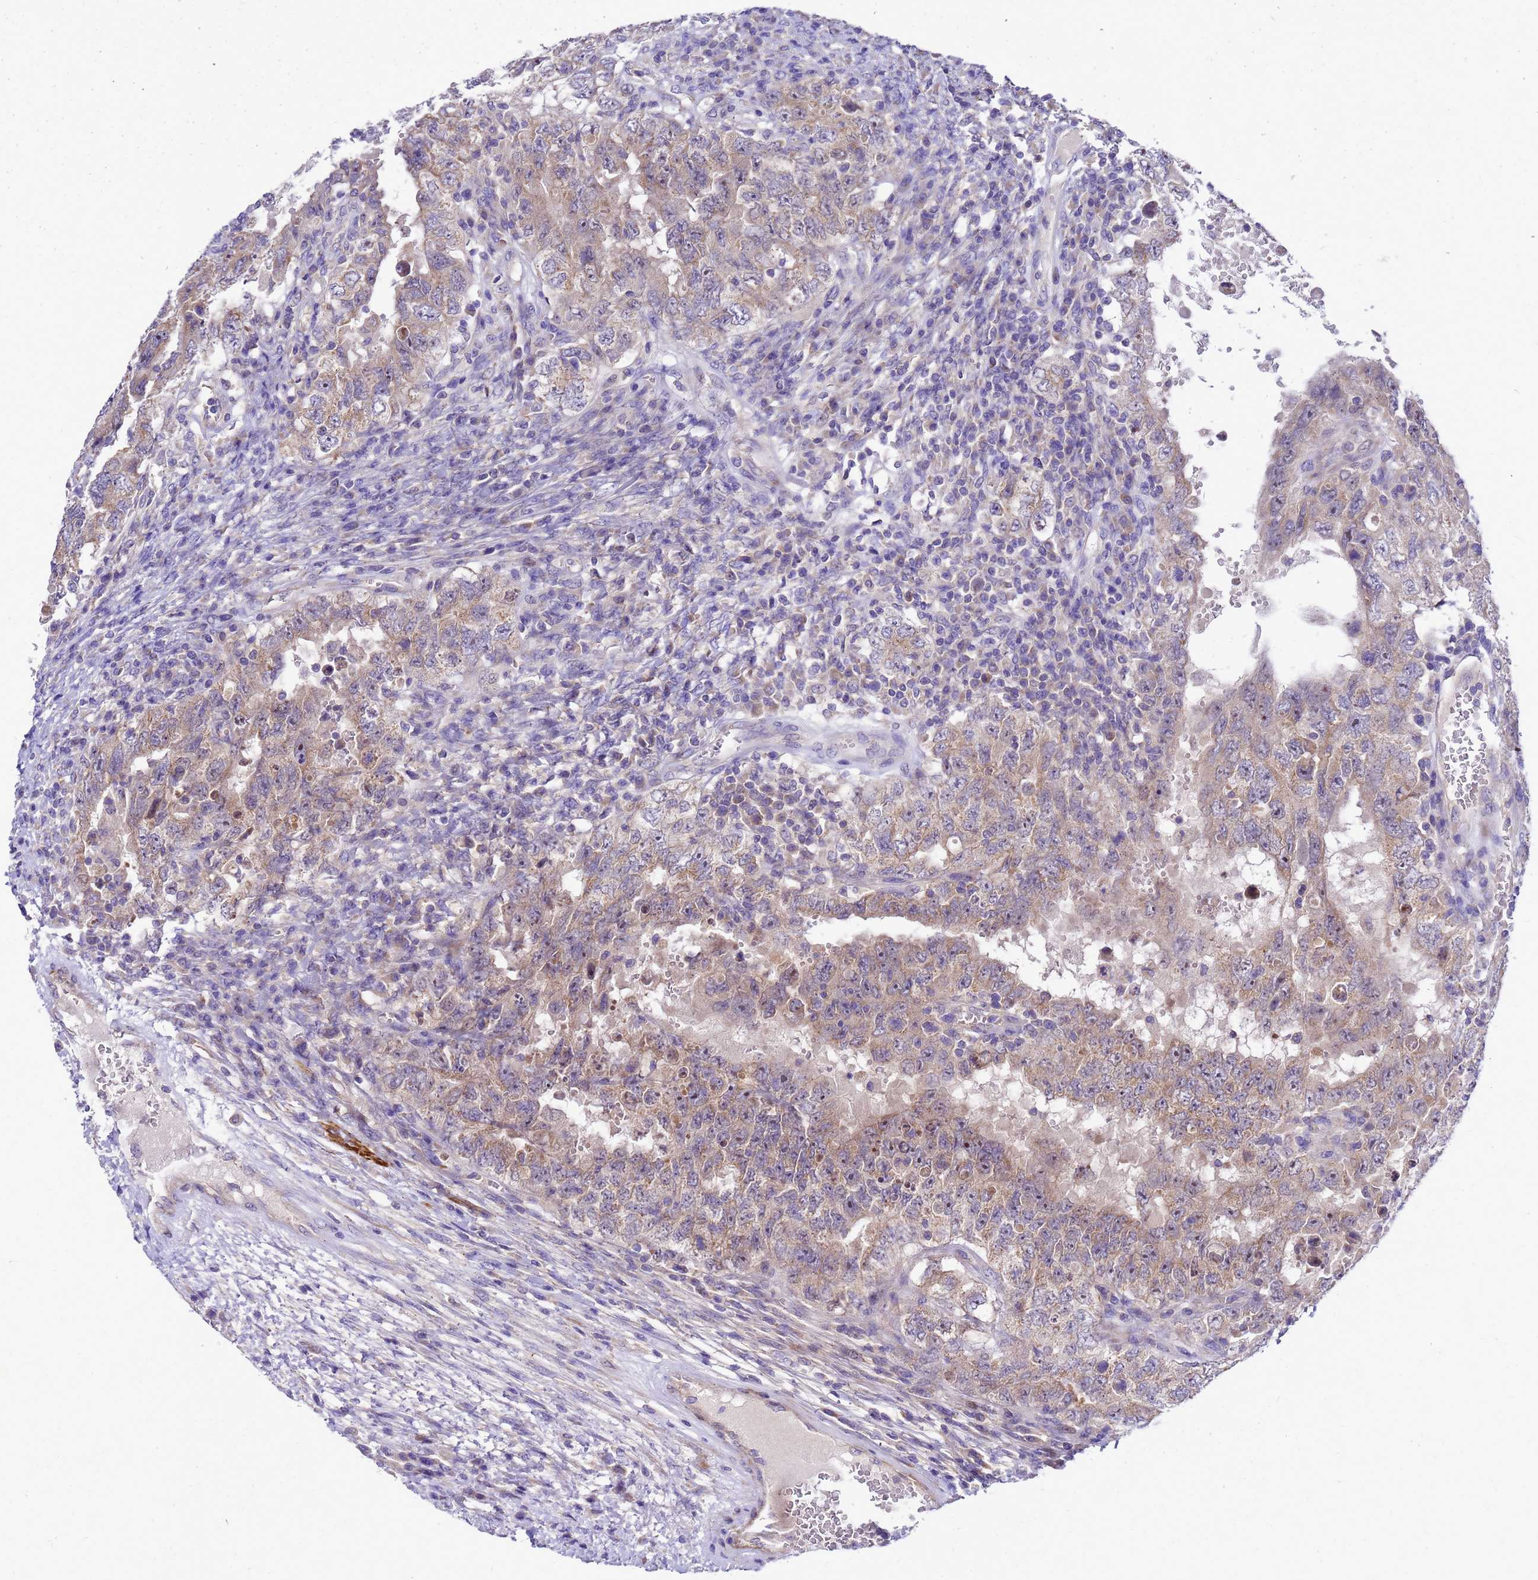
{"staining": {"intensity": "weak", "quantity": ">75%", "location": "cytoplasmic/membranous"}, "tissue": "testis cancer", "cell_type": "Tumor cells", "image_type": "cancer", "snomed": [{"axis": "morphology", "description": "Carcinoma, Embryonal, NOS"}, {"axis": "topography", "description": "Testis"}], "caption": "DAB immunohistochemical staining of human embryonal carcinoma (testis) shows weak cytoplasmic/membranous protein expression in about >75% of tumor cells.", "gene": "POP7", "patient": {"sex": "male", "age": 26}}